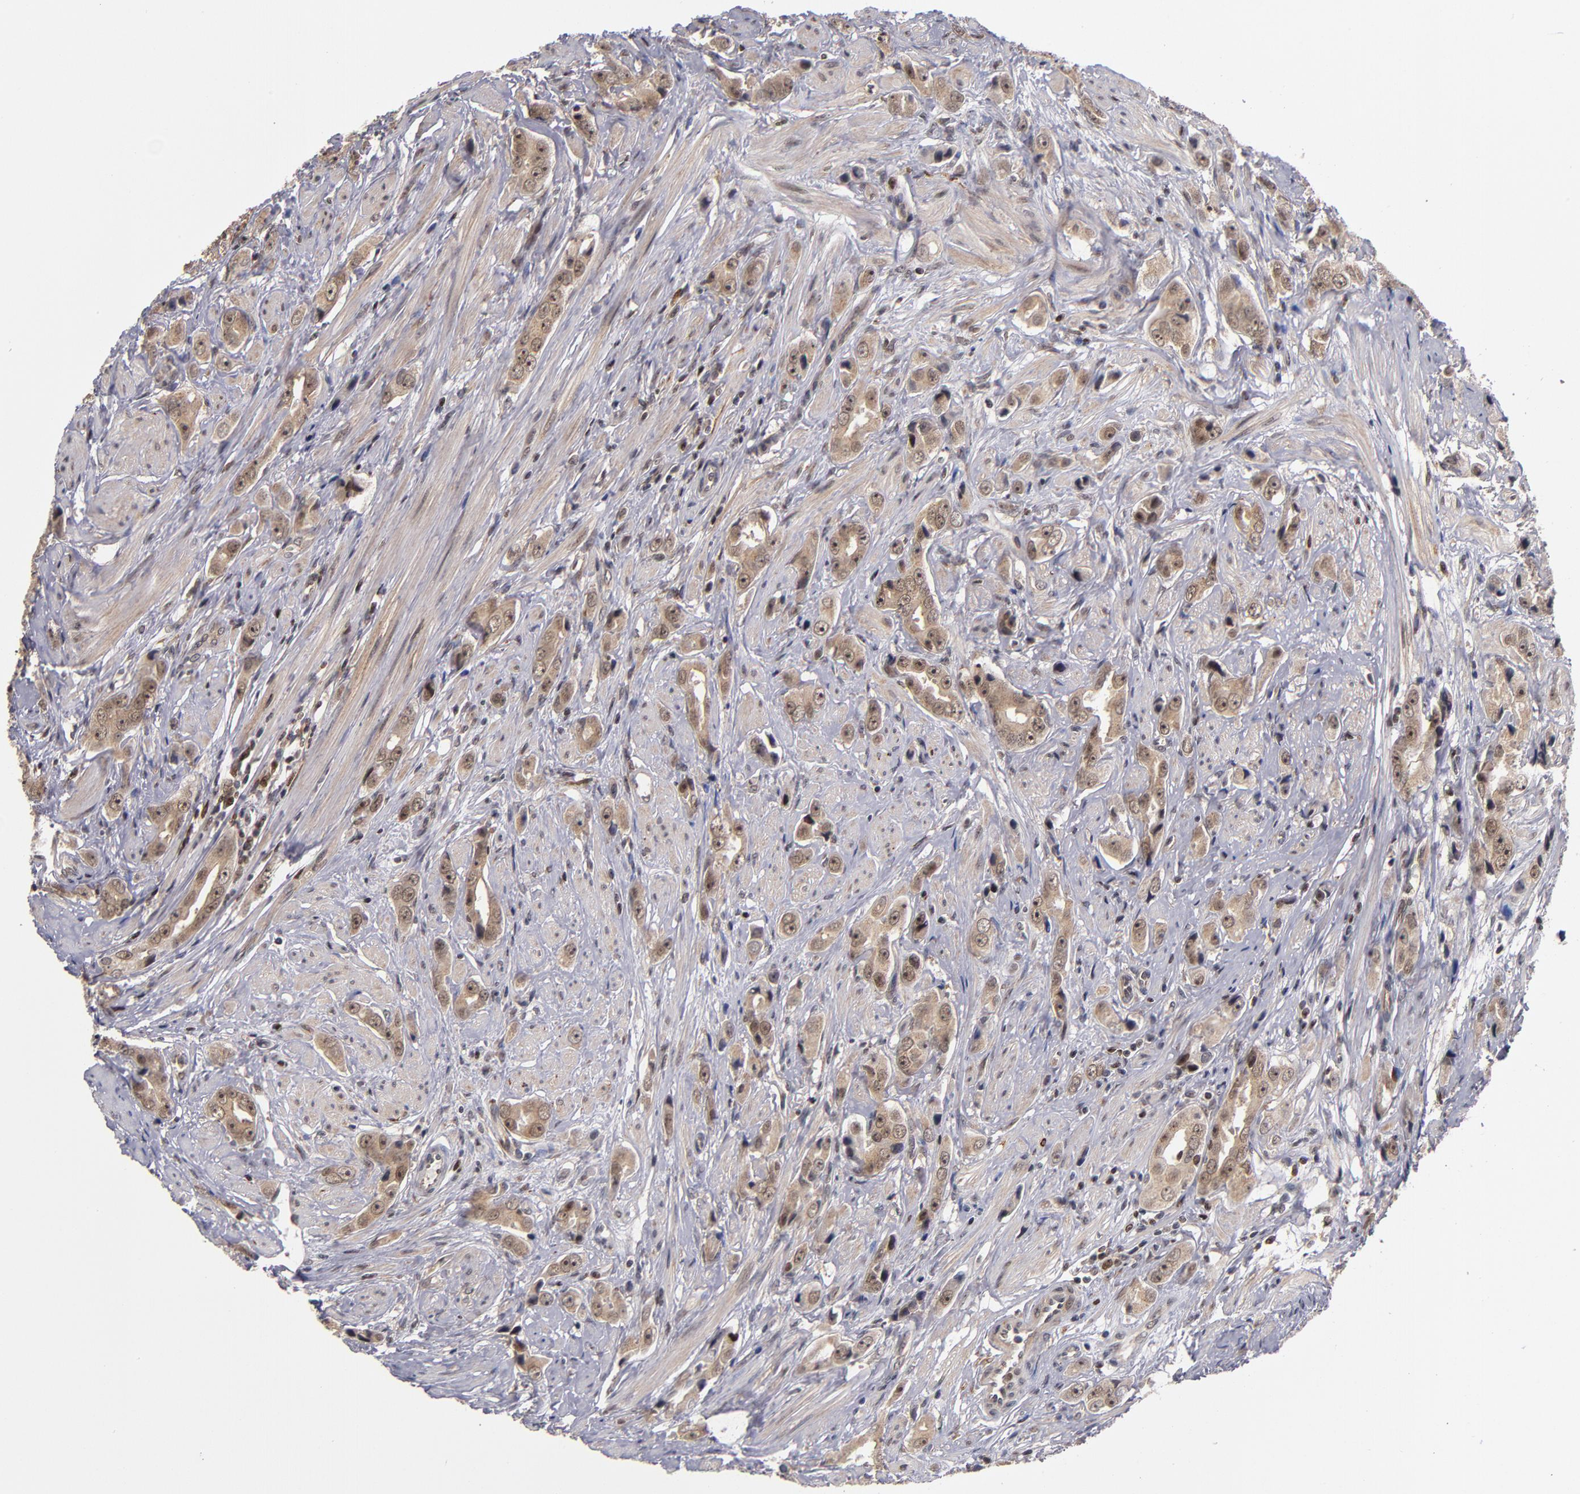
{"staining": {"intensity": "weak", "quantity": "25%-75%", "location": "cytoplasmic/membranous,nuclear"}, "tissue": "prostate cancer", "cell_type": "Tumor cells", "image_type": "cancer", "snomed": [{"axis": "morphology", "description": "Adenocarcinoma, Medium grade"}, {"axis": "topography", "description": "Prostate"}], "caption": "Immunohistochemistry image of prostate cancer stained for a protein (brown), which reveals low levels of weak cytoplasmic/membranous and nuclear positivity in about 25%-75% of tumor cells.", "gene": "KDM6A", "patient": {"sex": "male", "age": 53}}